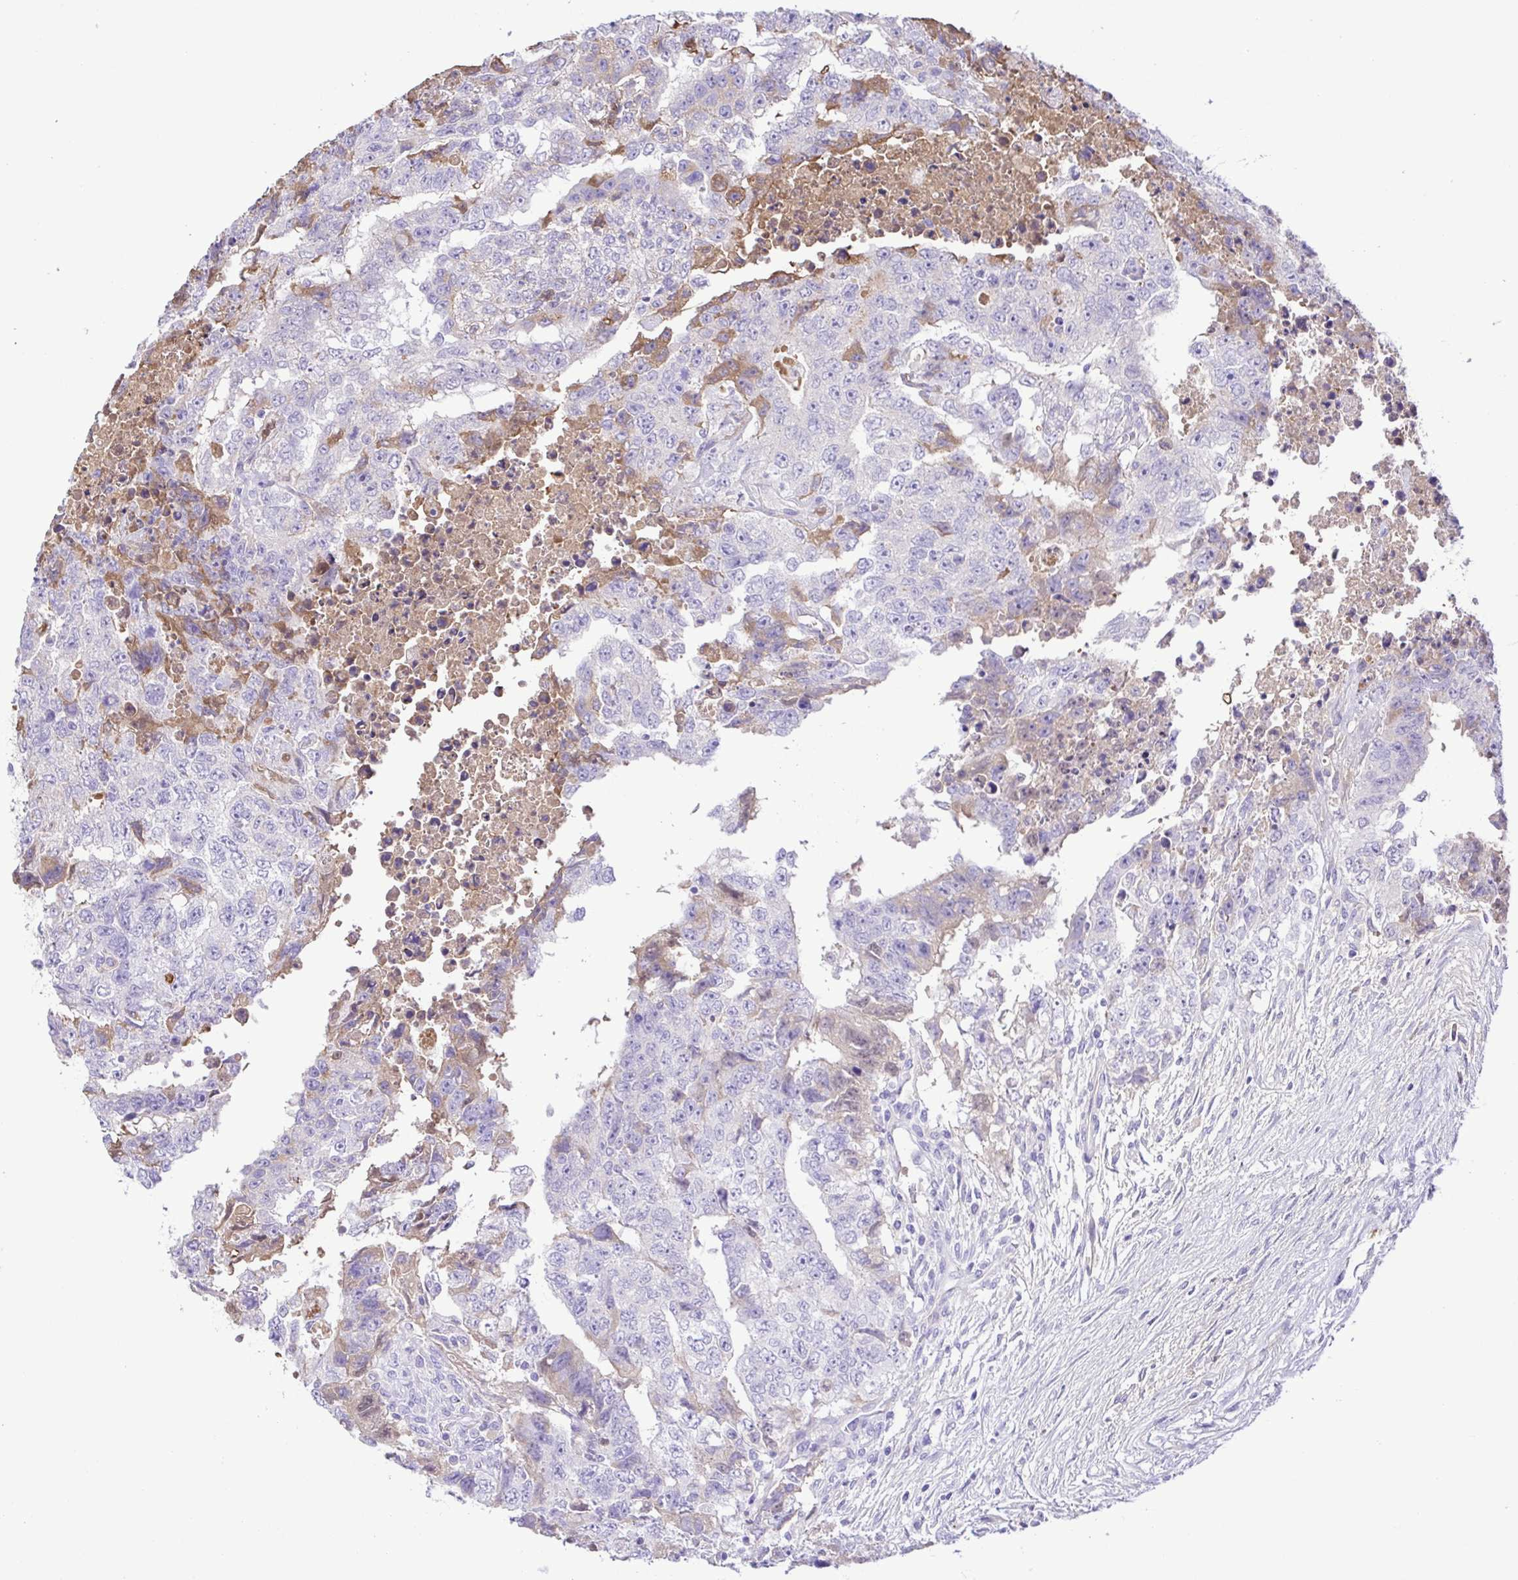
{"staining": {"intensity": "weak", "quantity": "<25%", "location": "cytoplasmic/membranous"}, "tissue": "testis cancer", "cell_type": "Tumor cells", "image_type": "cancer", "snomed": [{"axis": "morphology", "description": "Carcinoma, Embryonal, NOS"}, {"axis": "topography", "description": "Testis"}], "caption": "Tumor cells are negative for brown protein staining in testis cancer (embryonal carcinoma). (DAB immunohistochemistry (IHC), high magnification).", "gene": "IGFL1", "patient": {"sex": "male", "age": 24}}